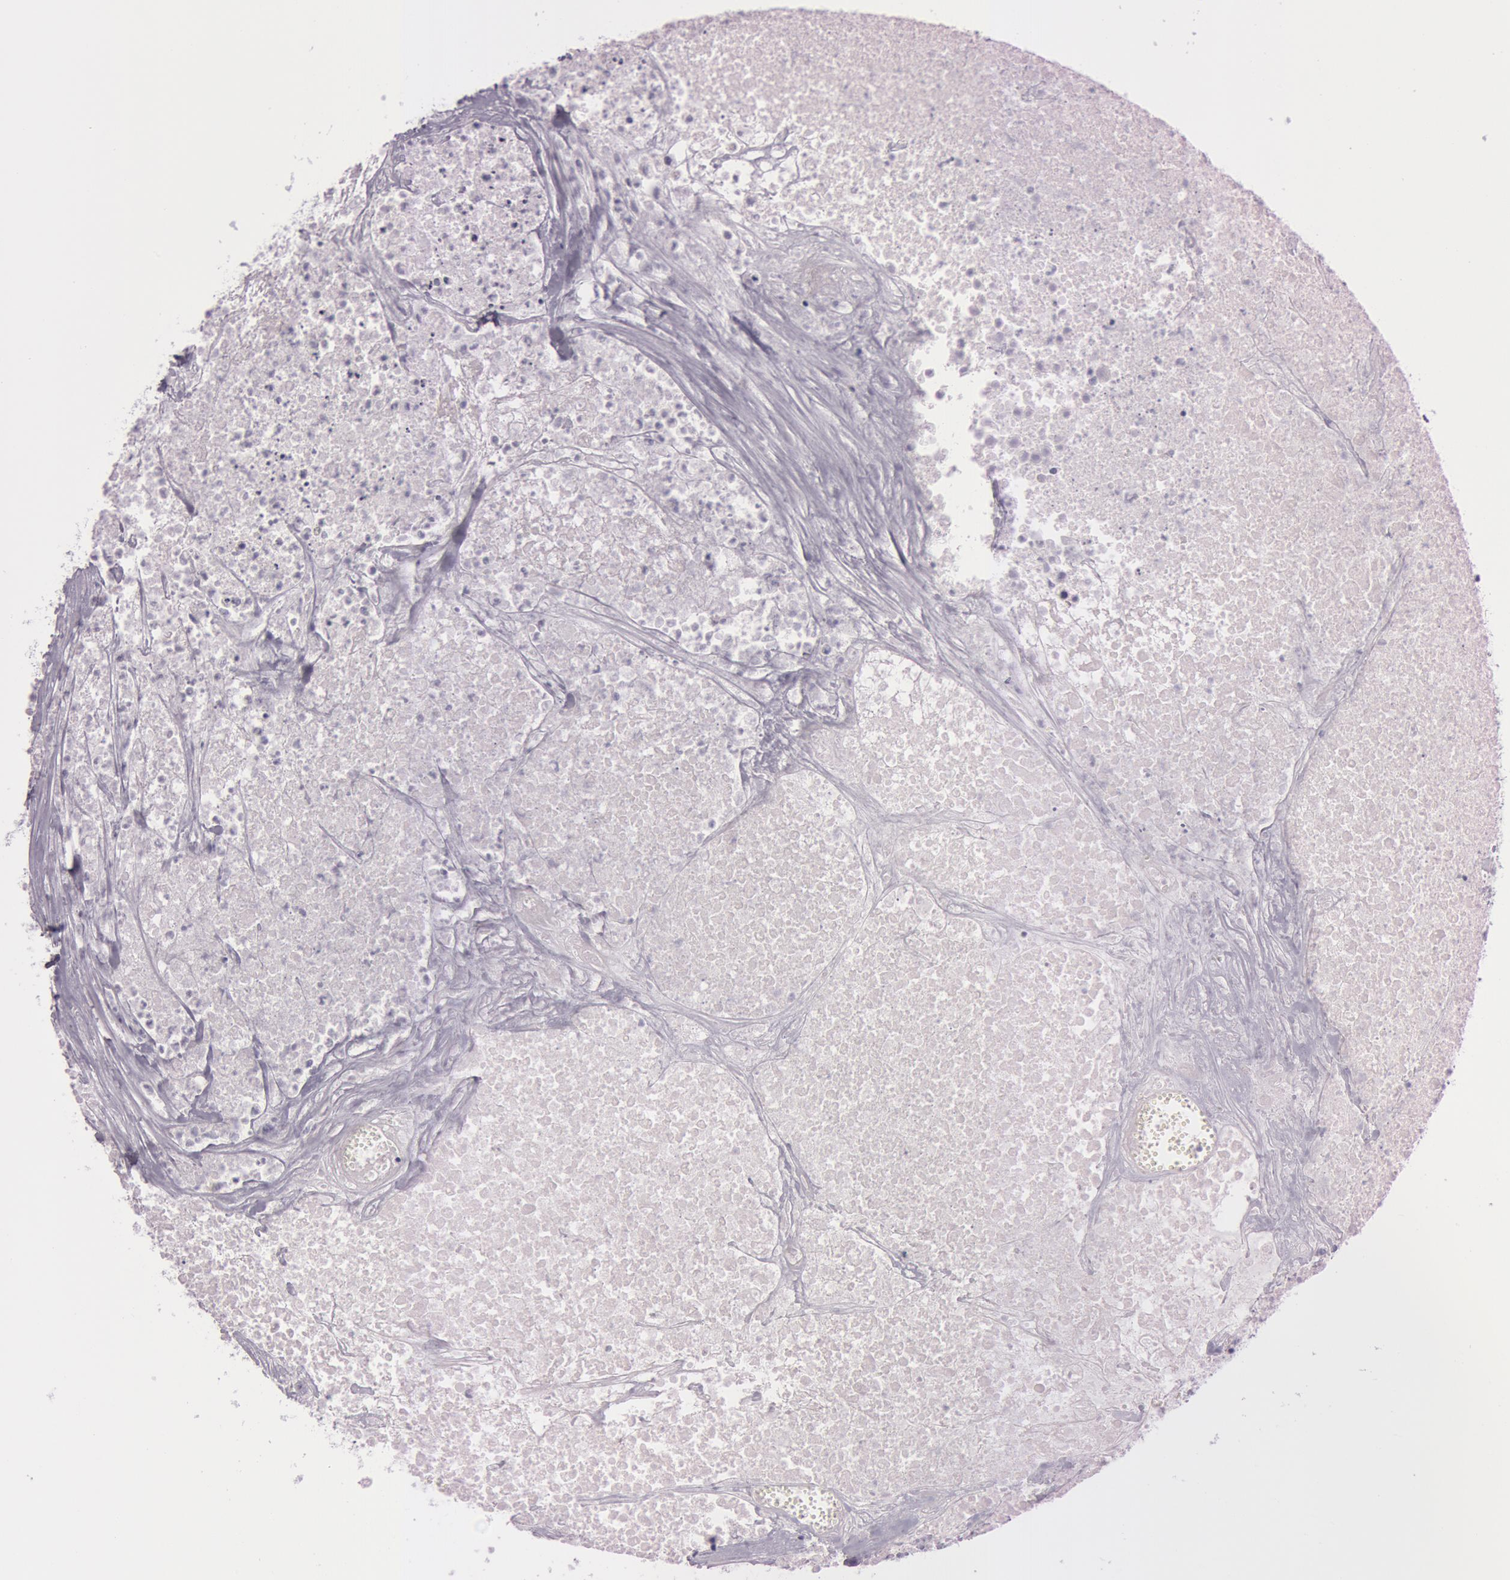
{"staining": {"intensity": "negative", "quantity": "none", "location": "none"}, "tissue": "colorectal cancer", "cell_type": "Tumor cells", "image_type": "cancer", "snomed": [{"axis": "morphology", "description": "Adenocarcinoma, NOS"}, {"axis": "topography", "description": "Colon"}], "caption": "The histopathology image shows no staining of tumor cells in colorectal cancer.", "gene": "S100A7", "patient": {"sex": "female", "age": 53}}